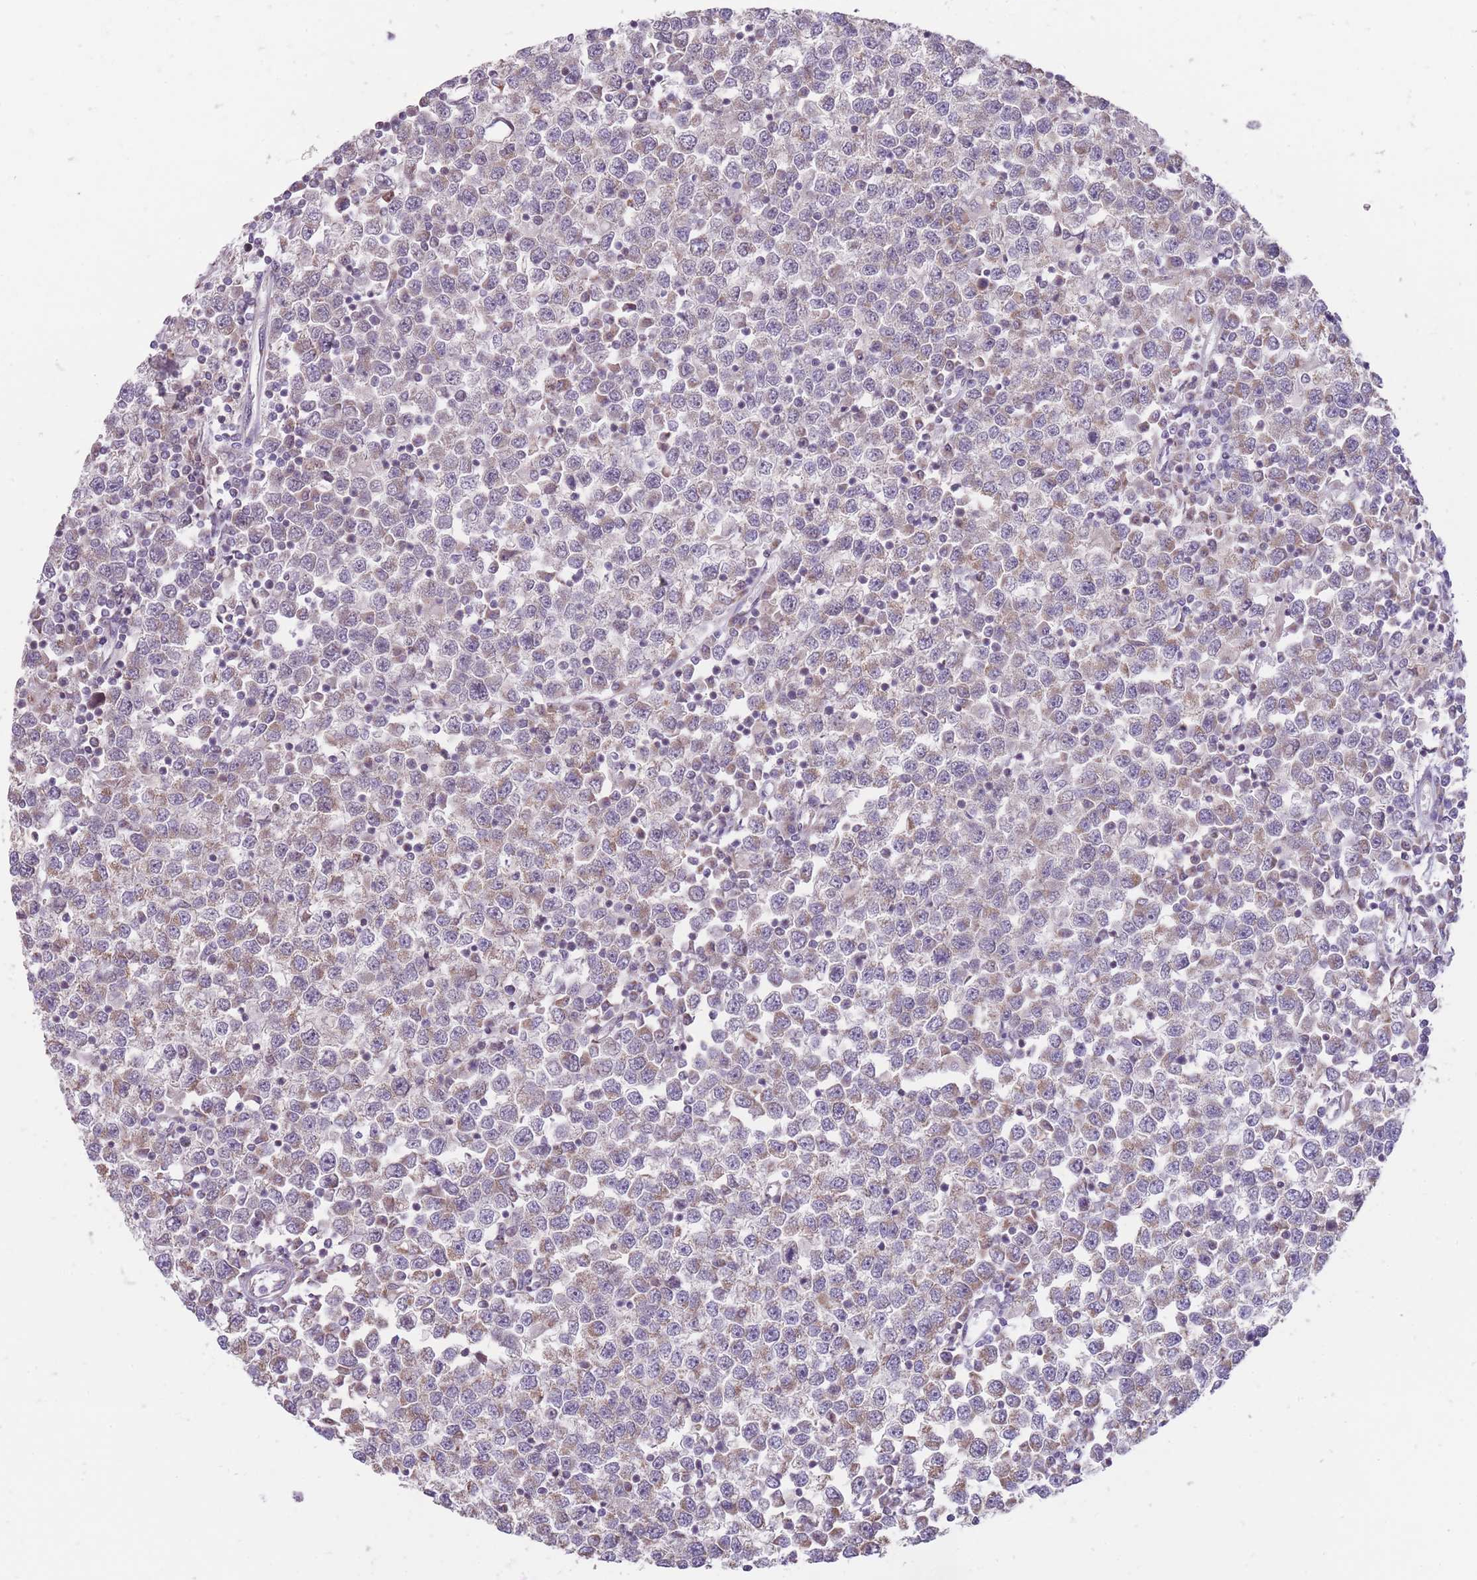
{"staining": {"intensity": "moderate", "quantity": "25%-75%", "location": "cytoplasmic/membranous"}, "tissue": "testis cancer", "cell_type": "Tumor cells", "image_type": "cancer", "snomed": [{"axis": "morphology", "description": "Seminoma, NOS"}, {"axis": "topography", "description": "Testis"}], "caption": "An image showing moderate cytoplasmic/membranous expression in about 25%-75% of tumor cells in seminoma (testis), as visualized by brown immunohistochemical staining.", "gene": "NELL1", "patient": {"sex": "male", "age": 65}}